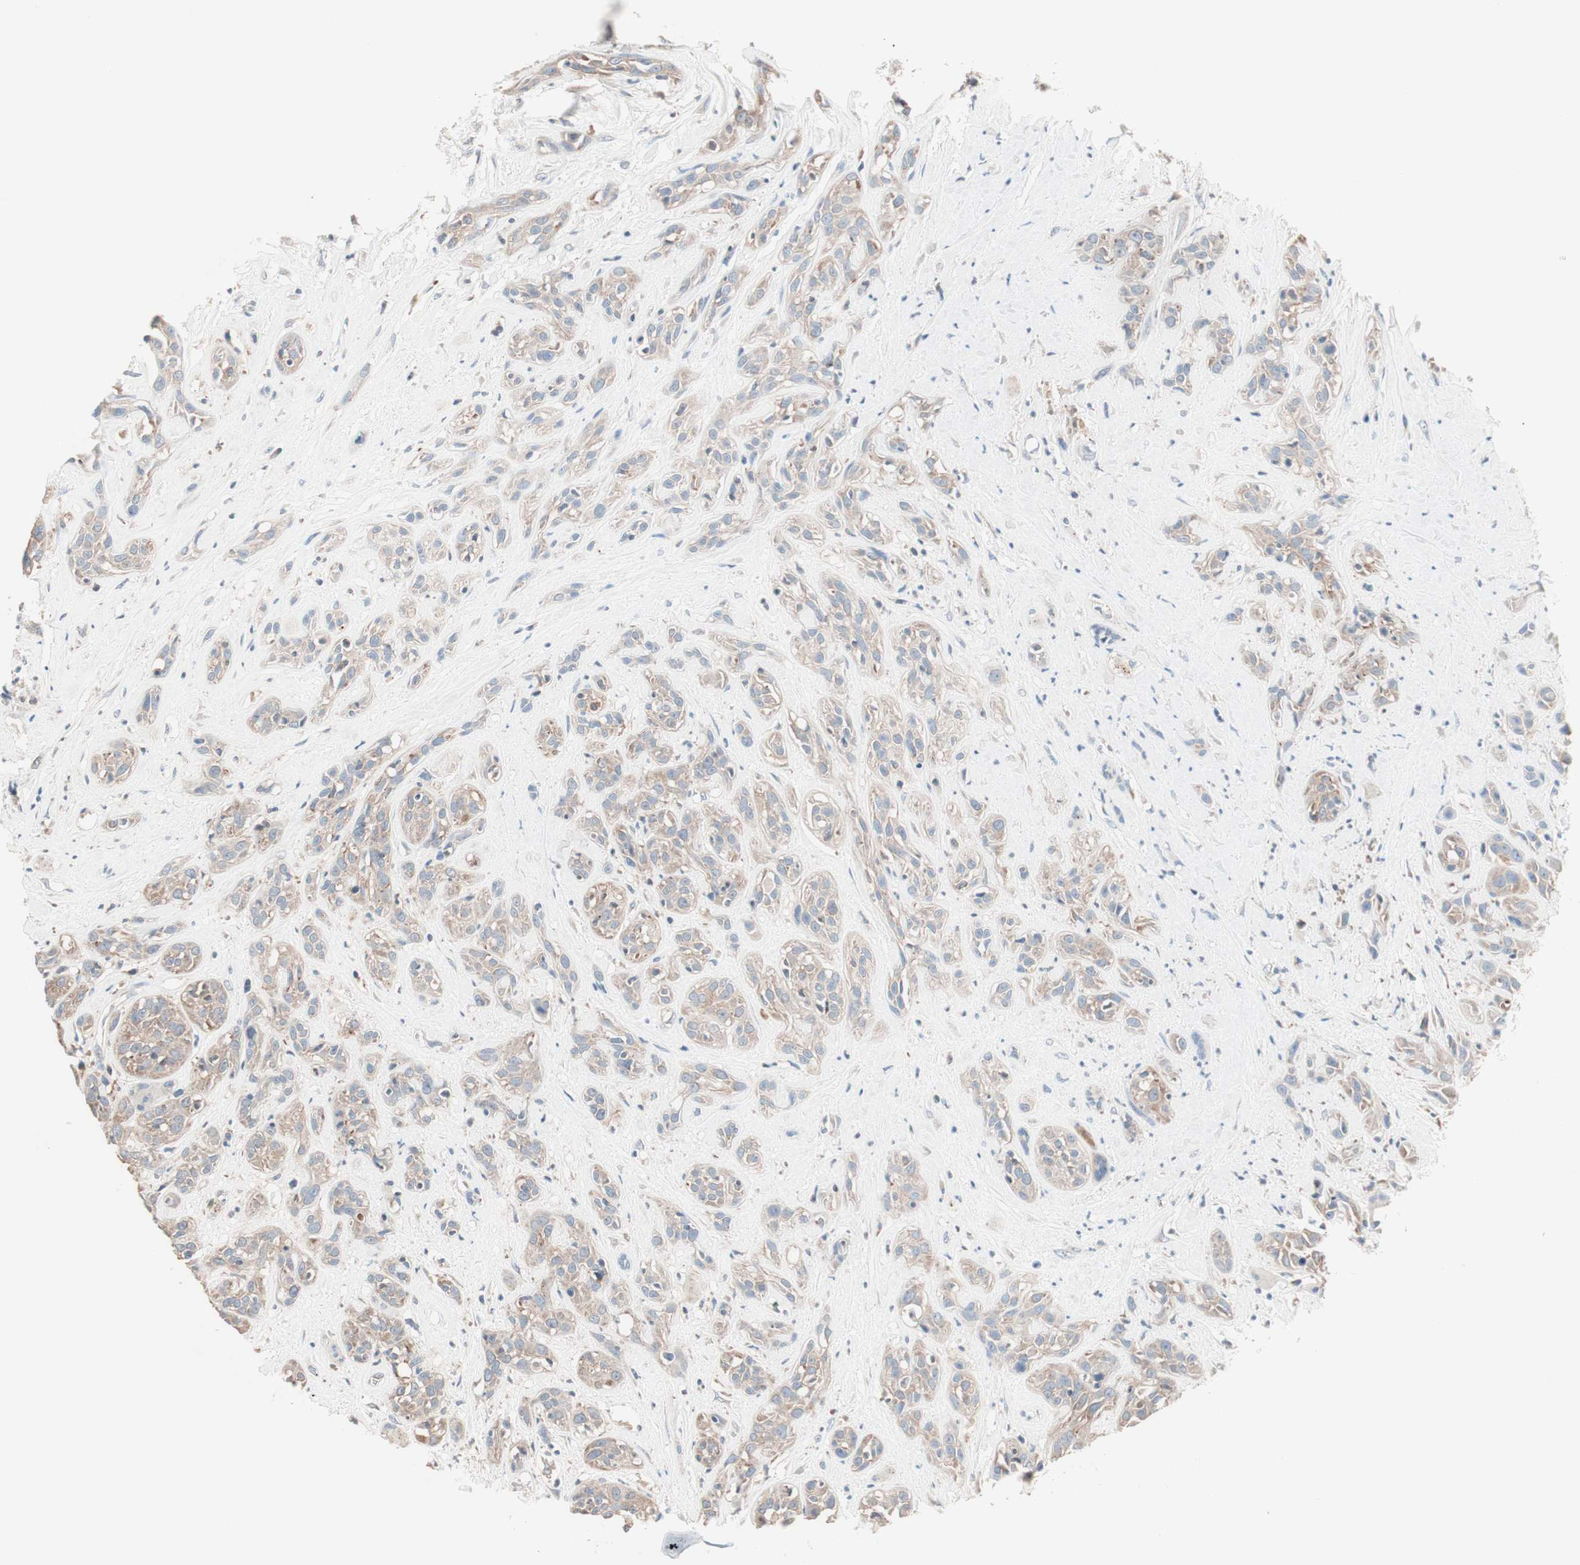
{"staining": {"intensity": "weak", "quantity": ">75%", "location": "cytoplasmic/membranous"}, "tissue": "head and neck cancer", "cell_type": "Tumor cells", "image_type": "cancer", "snomed": [{"axis": "morphology", "description": "Squamous cell carcinoma, NOS"}, {"axis": "topography", "description": "Head-Neck"}], "caption": "Head and neck cancer (squamous cell carcinoma) stained with immunohistochemistry (IHC) displays weak cytoplasmic/membranous staining in about >75% of tumor cells.", "gene": "RAD54B", "patient": {"sex": "male", "age": 62}}